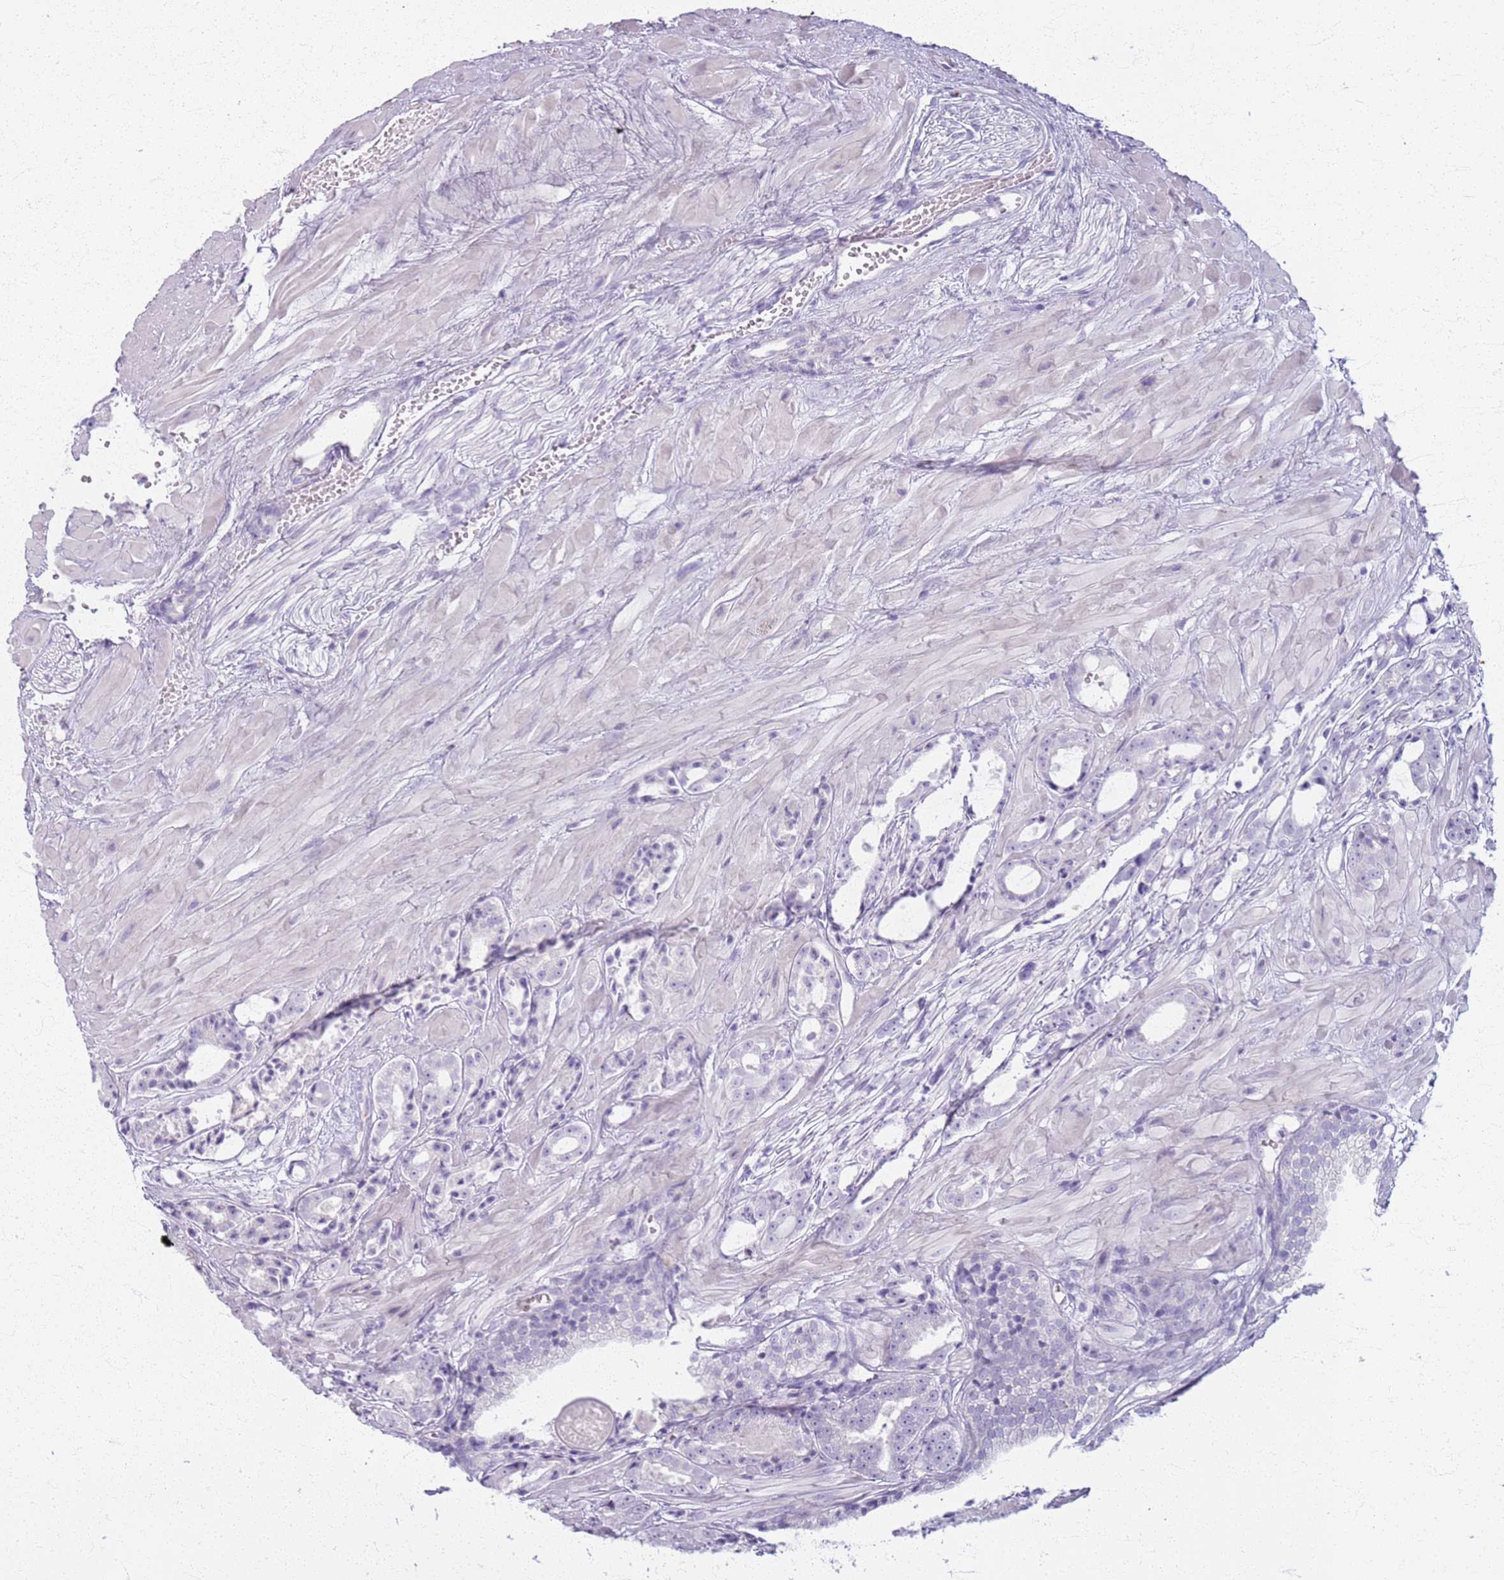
{"staining": {"intensity": "negative", "quantity": "none", "location": "none"}, "tissue": "prostate cancer", "cell_type": "Tumor cells", "image_type": "cancer", "snomed": [{"axis": "morphology", "description": "Adenocarcinoma, High grade"}, {"axis": "topography", "description": "Prostate"}], "caption": "Tumor cells show no significant staining in prostate cancer (adenocarcinoma (high-grade)).", "gene": "CSRP3", "patient": {"sex": "male", "age": 71}}